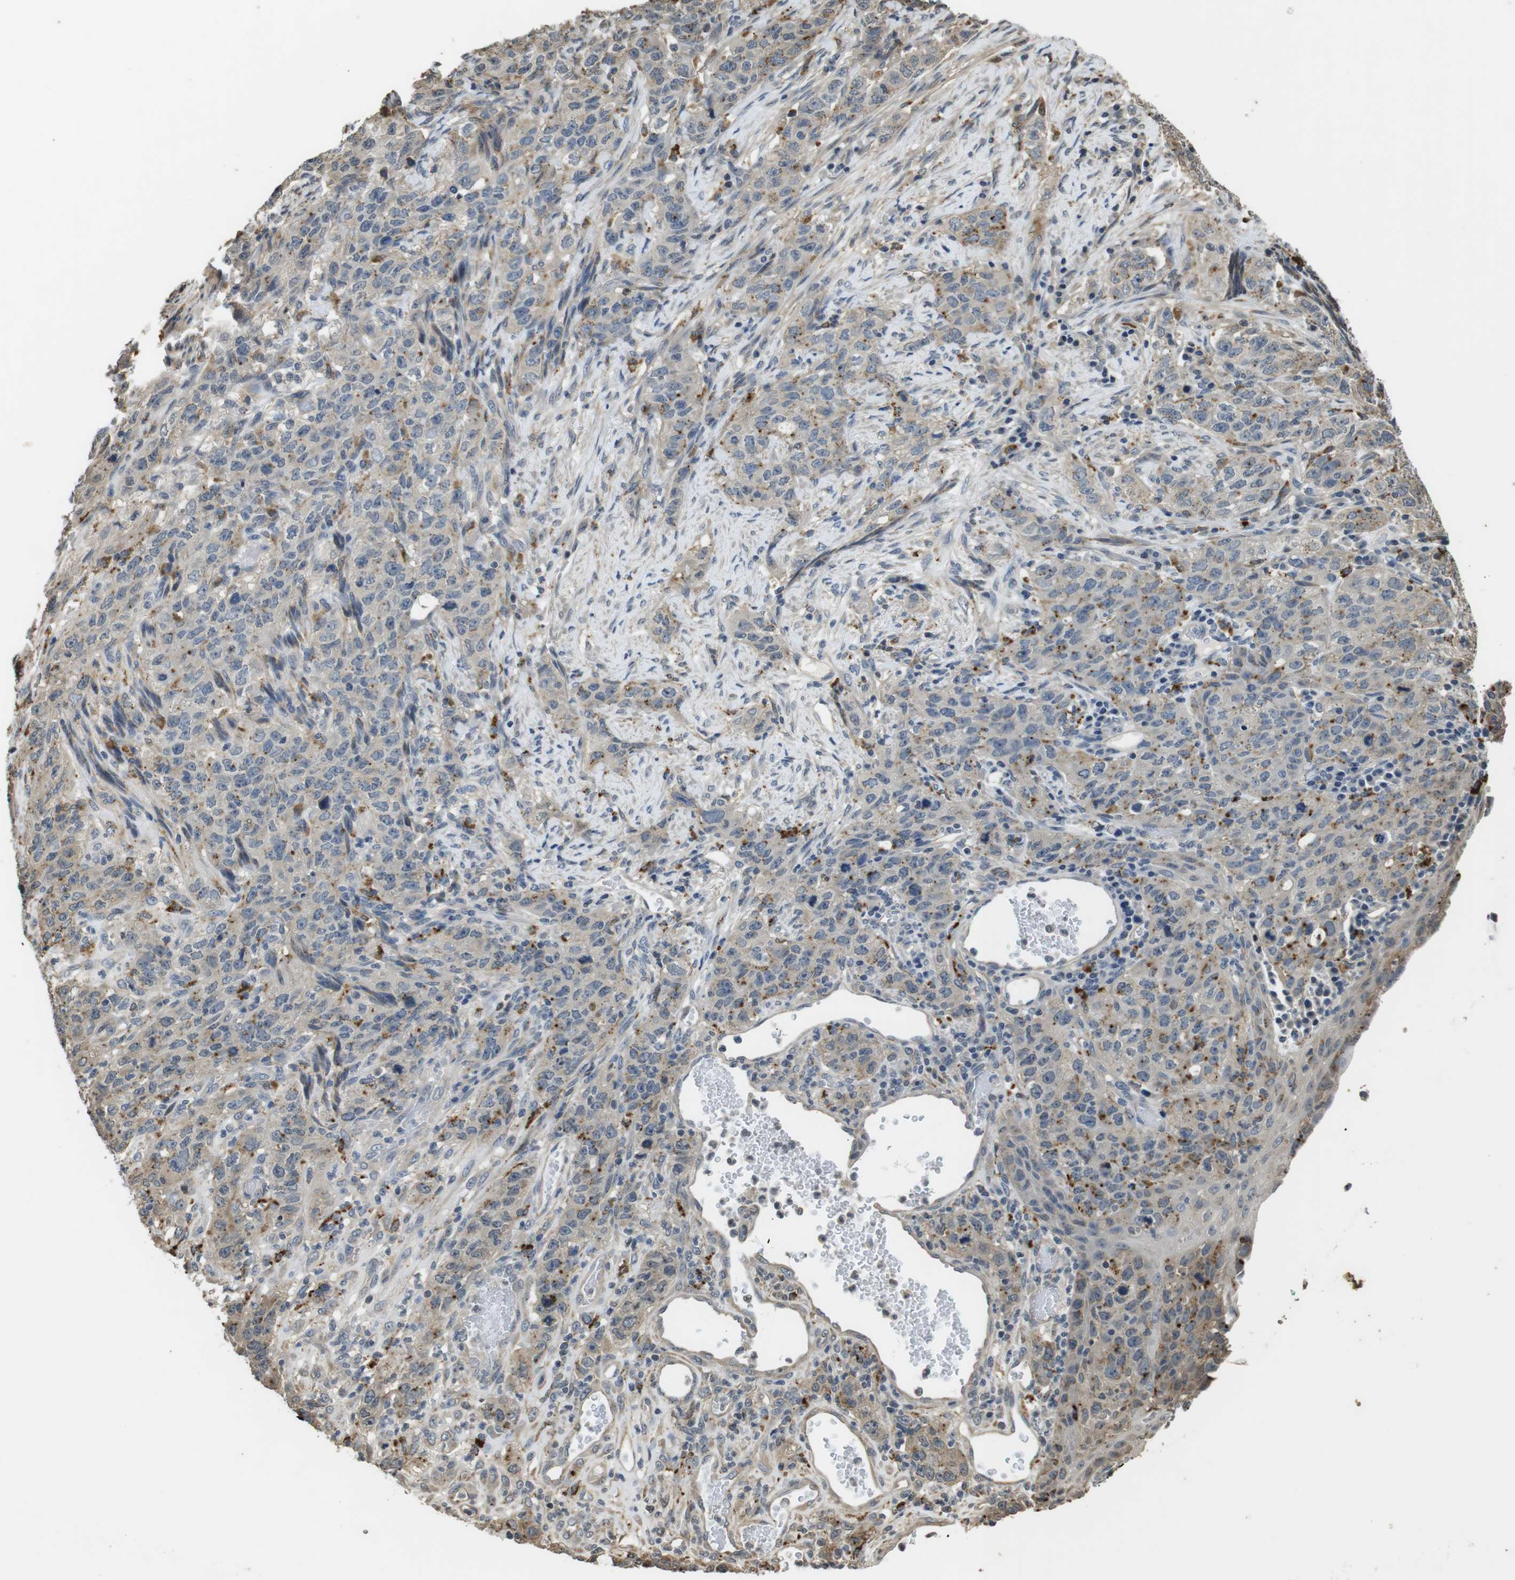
{"staining": {"intensity": "weak", "quantity": "25%-75%", "location": "cytoplasmic/membranous"}, "tissue": "stomach cancer", "cell_type": "Tumor cells", "image_type": "cancer", "snomed": [{"axis": "morphology", "description": "Adenocarcinoma, NOS"}, {"axis": "topography", "description": "Stomach"}], "caption": "IHC staining of stomach cancer, which demonstrates low levels of weak cytoplasmic/membranous staining in approximately 25%-75% of tumor cells indicating weak cytoplasmic/membranous protein expression. The staining was performed using DAB (3,3'-diaminobenzidine) (brown) for protein detection and nuclei were counterstained in hematoxylin (blue).", "gene": "FZD10", "patient": {"sex": "male", "age": 48}}